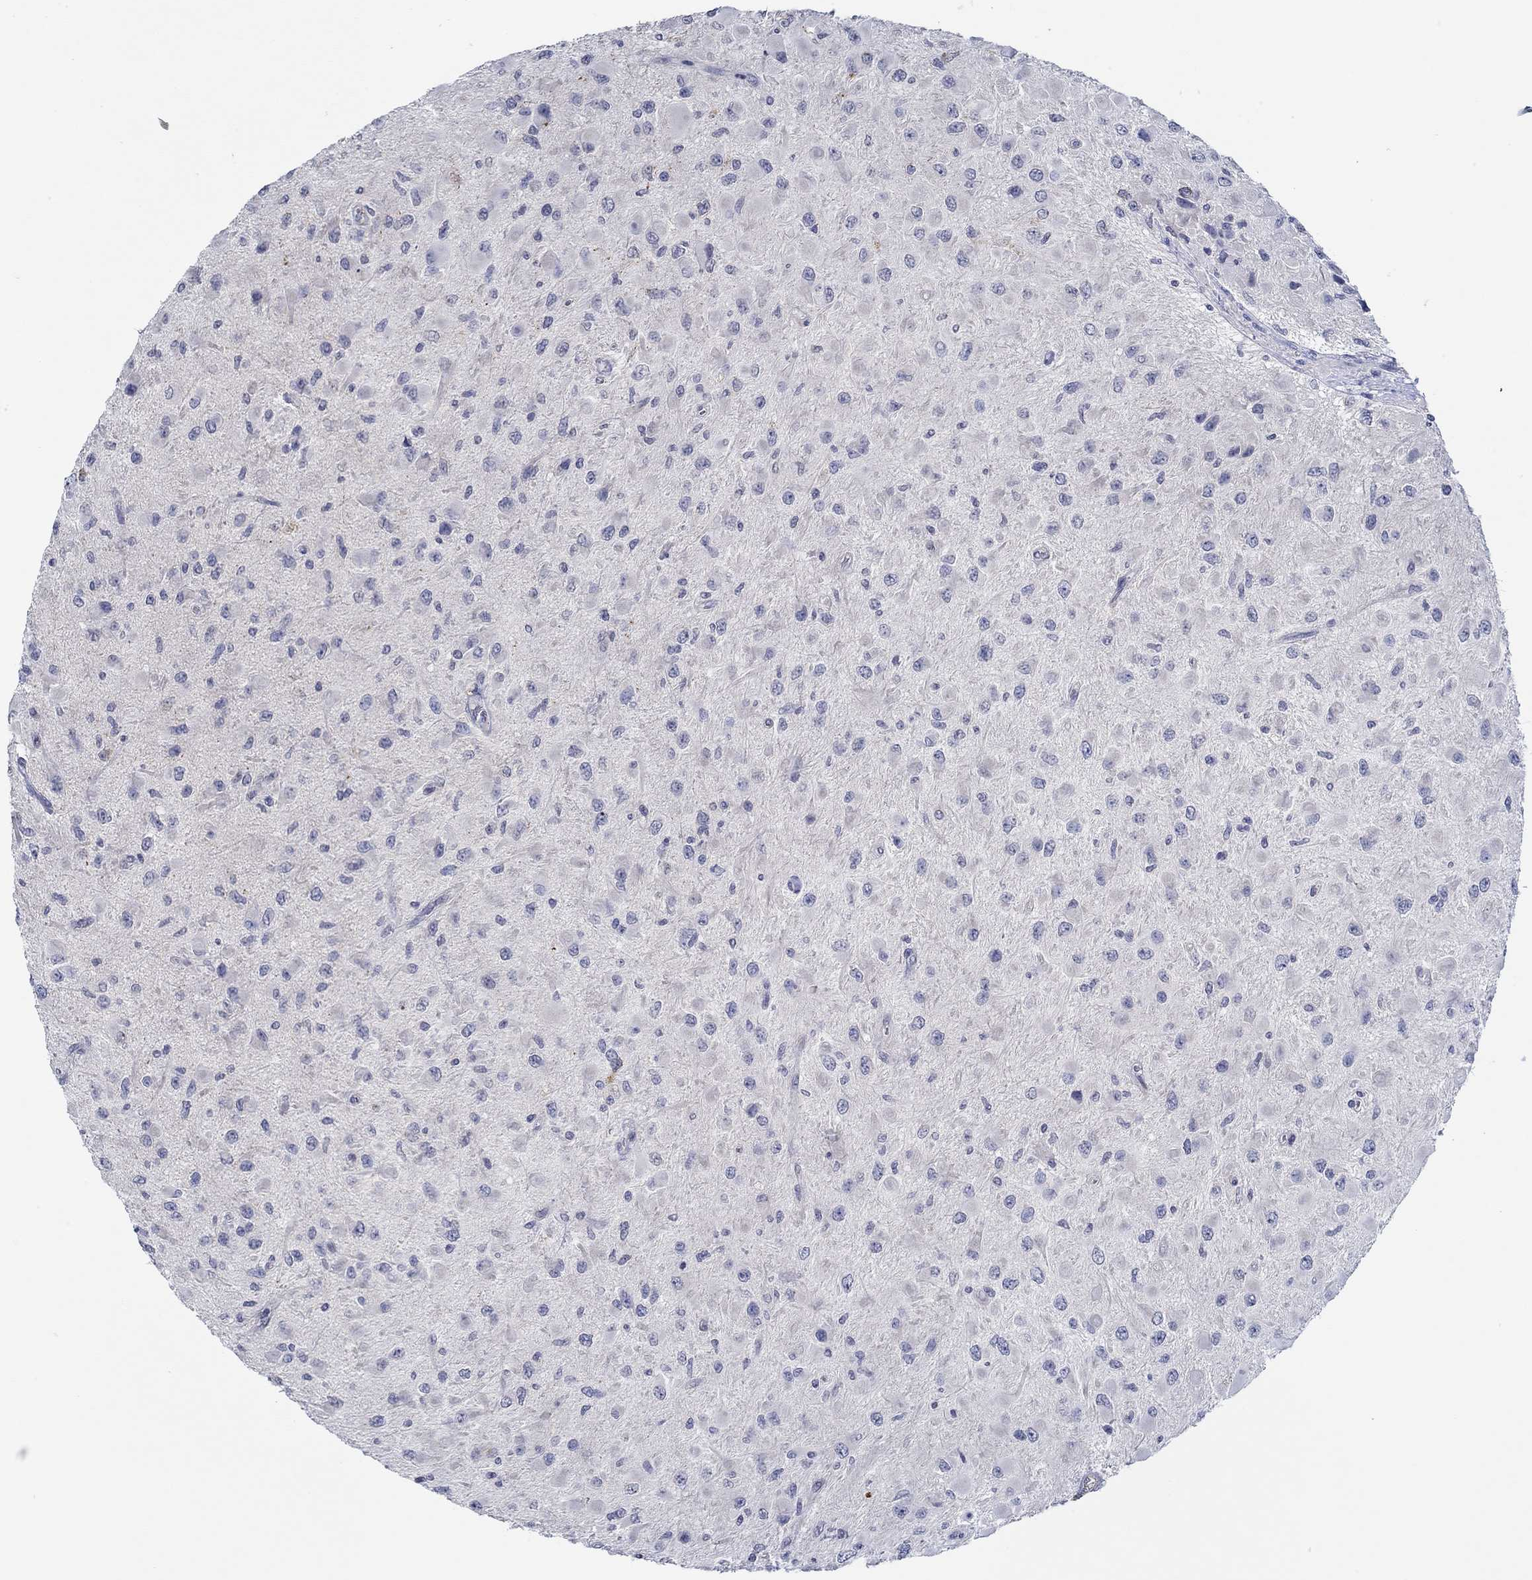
{"staining": {"intensity": "negative", "quantity": "none", "location": "none"}, "tissue": "glioma", "cell_type": "Tumor cells", "image_type": "cancer", "snomed": [{"axis": "morphology", "description": "Glioma, malignant, High grade"}, {"axis": "topography", "description": "Cerebral cortex"}], "caption": "An IHC image of glioma is shown. There is no staining in tumor cells of glioma.", "gene": "GJA5", "patient": {"sex": "male", "age": 35}}